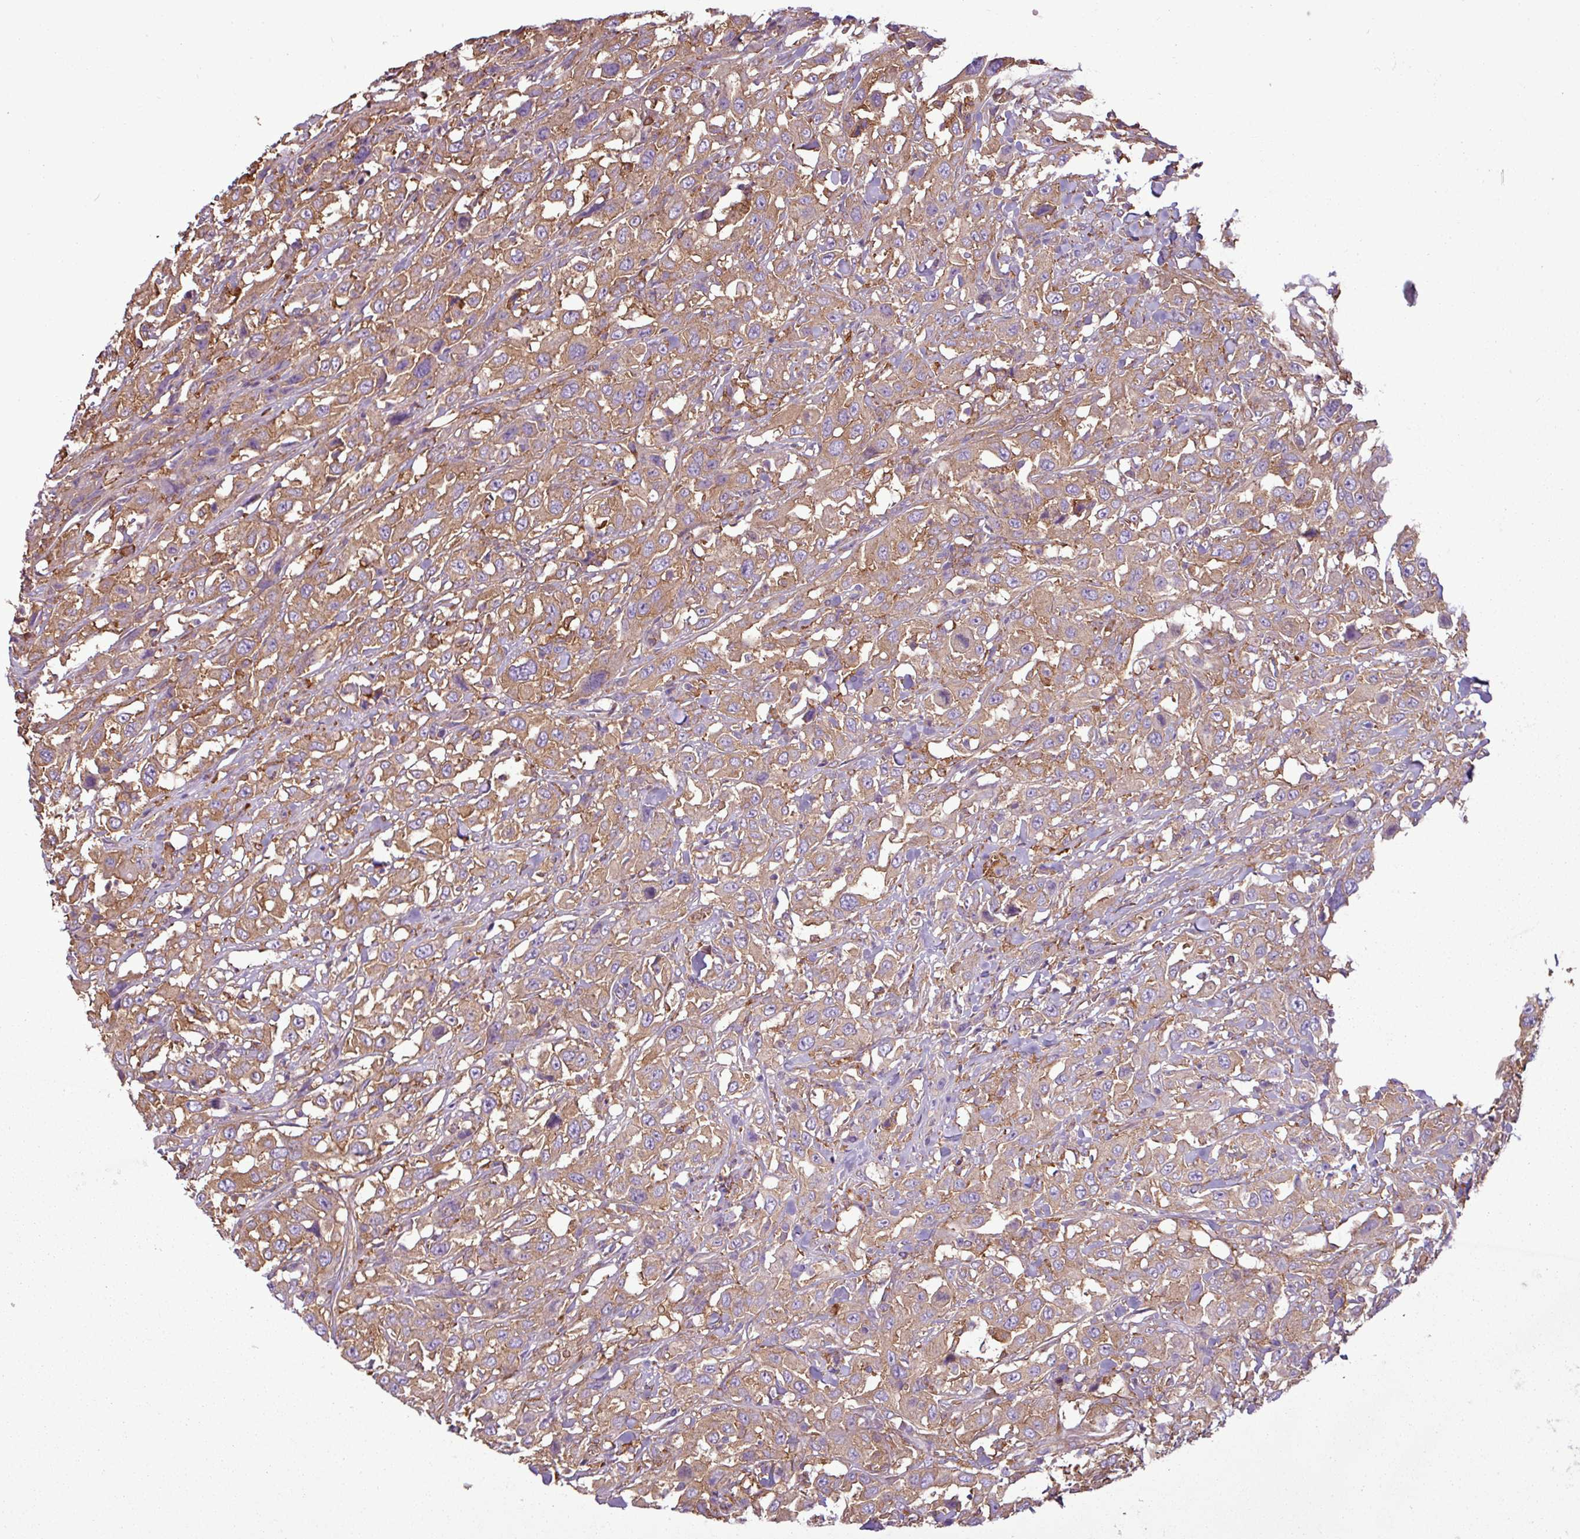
{"staining": {"intensity": "weak", "quantity": ">75%", "location": "cytoplasmic/membranous"}, "tissue": "urothelial cancer", "cell_type": "Tumor cells", "image_type": "cancer", "snomed": [{"axis": "morphology", "description": "Urothelial carcinoma, High grade"}, {"axis": "topography", "description": "Urinary bladder"}], "caption": "Immunohistochemistry staining of high-grade urothelial carcinoma, which demonstrates low levels of weak cytoplasmic/membranous expression in about >75% of tumor cells indicating weak cytoplasmic/membranous protein staining. The staining was performed using DAB (brown) for protein detection and nuclei were counterstained in hematoxylin (blue).", "gene": "PACSIN2", "patient": {"sex": "male", "age": 61}}